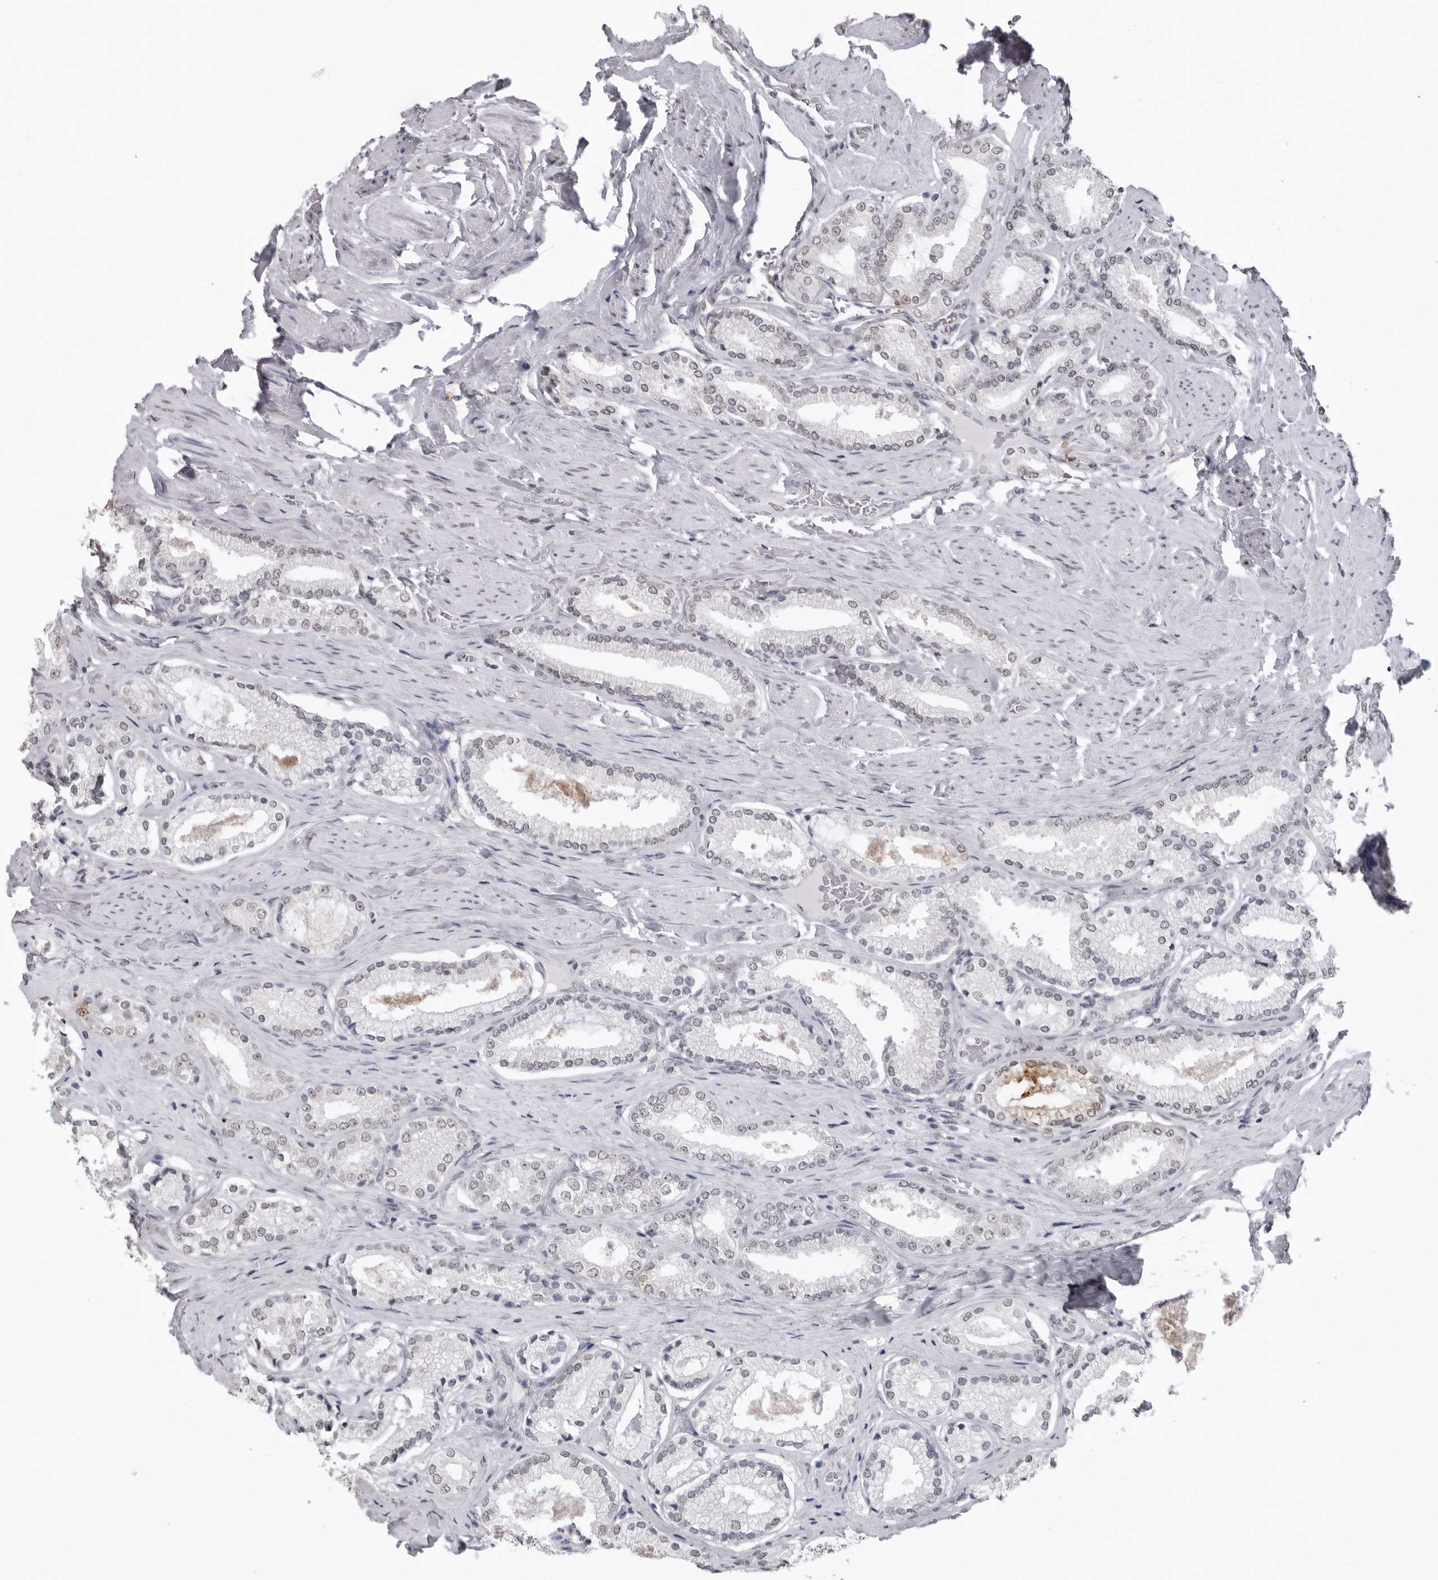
{"staining": {"intensity": "weak", "quantity": "<25%", "location": "nuclear"}, "tissue": "prostate cancer", "cell_type": "Tumor cells", "image_type": "cancer", "snomed": [{"axis": "morphology", "description": "Adenocarcinoma, Low grade"}, {"axis": "topography", "description": "Prostate"}], "caption": "IHC micrograph of neoplastic tissue: prostate low-grade adenocarcinoma stained with DAB displays no significant protein expression in tumor cells.", "gene": "HEPACAM", "patient": {"sex": "male", "age": 71}}